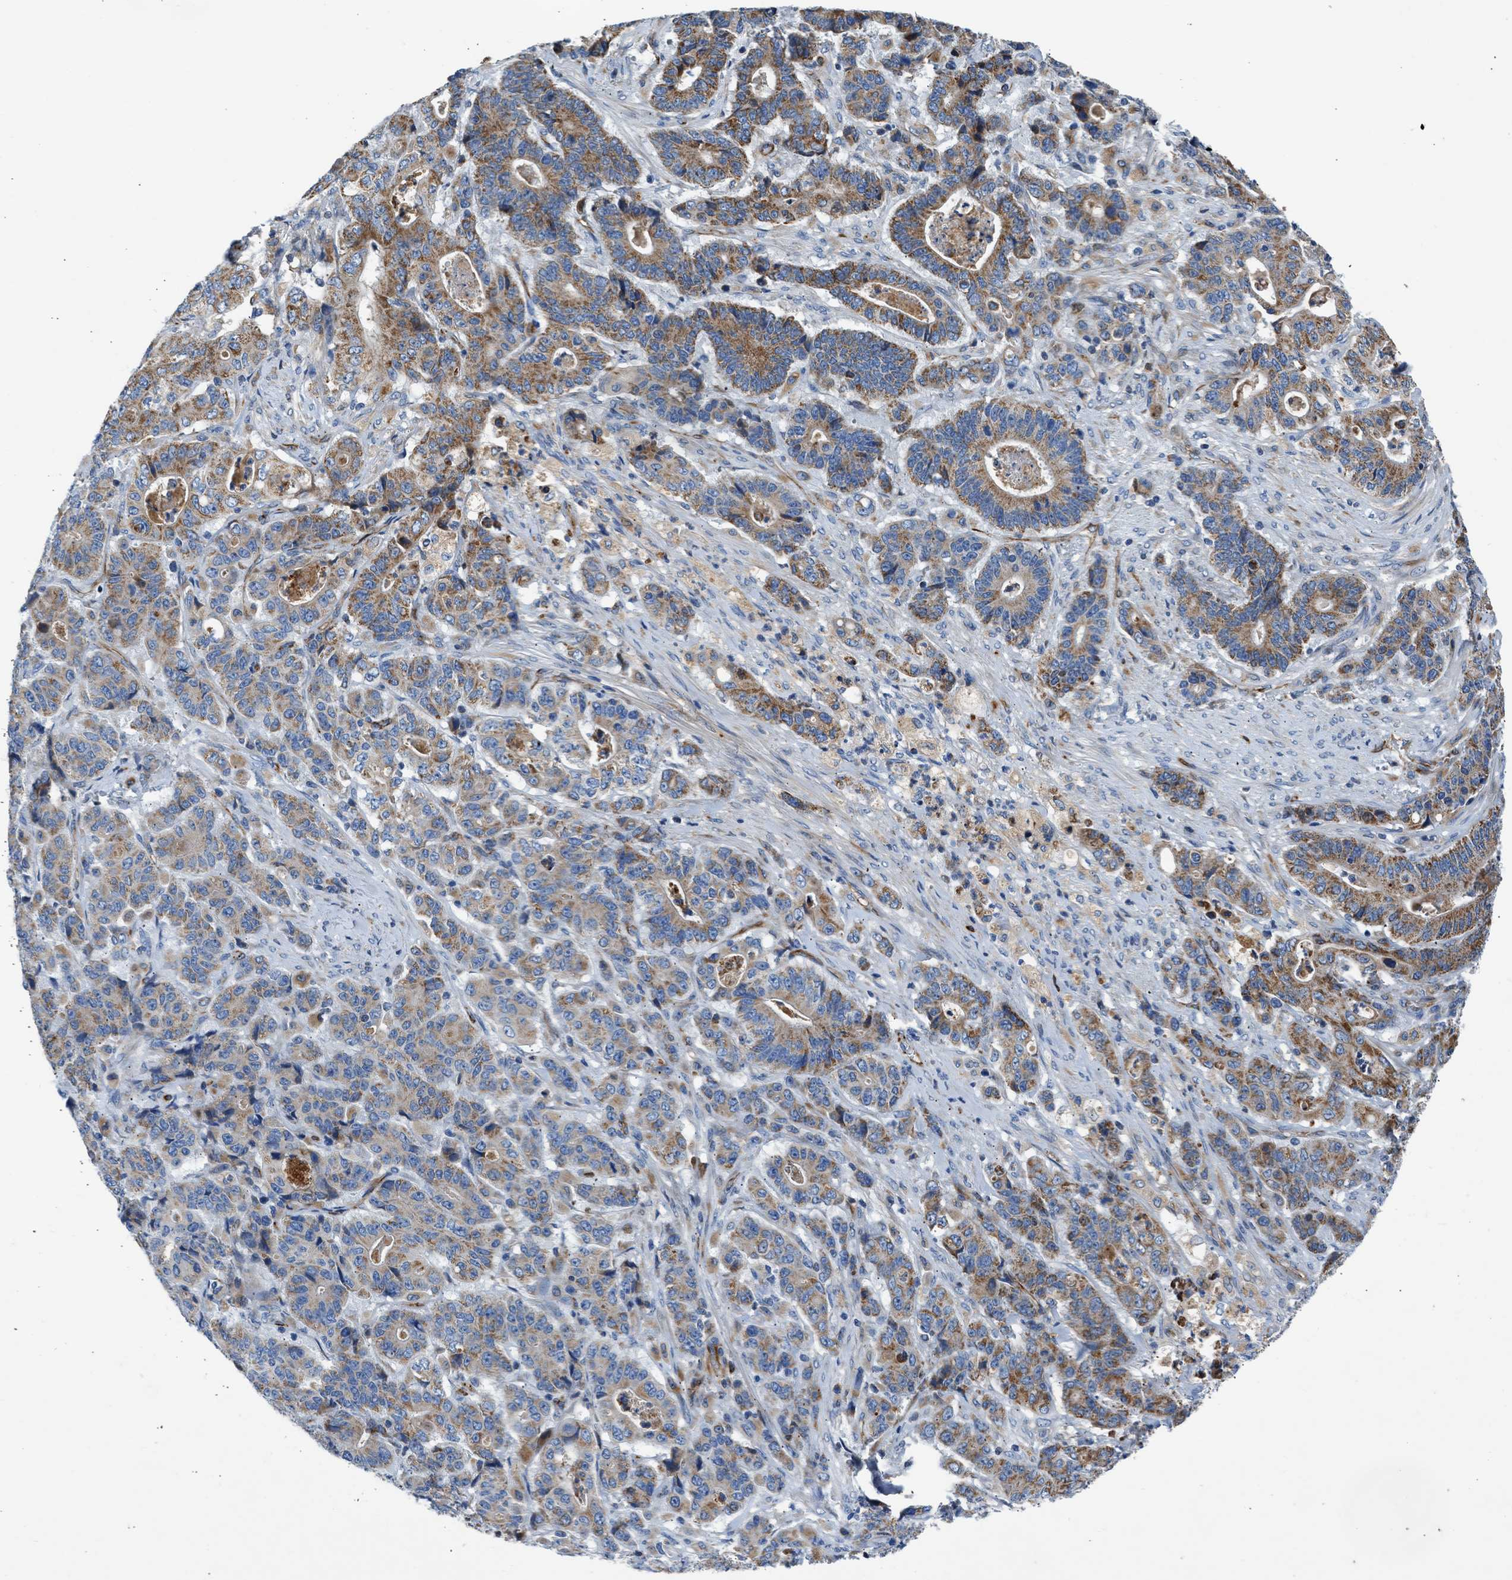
{"staining": {"intensity": "moderate", "quantity": ">75%", "location": "cytoplasmic/membranous"}, "tissue": "stomach cancer", "cell_type": "Tumor cells", "image_type": "cancer", "snomed": [{"axis": "morphology", "description": "Adenocarcinoma, NOS"}, {"axis": "topography", "description": "Stomach"}], "caption": "Immunohistochemical staining of stomach cancer demonstrates medium levels of moderate cytoplasmic/membranous protein staining in about >75% of tumor cells. (Brightfield microscopy of DAB IHC at high magnification).", "gene": "ULK4", "patient": {"sex": "female", "age": 73}}